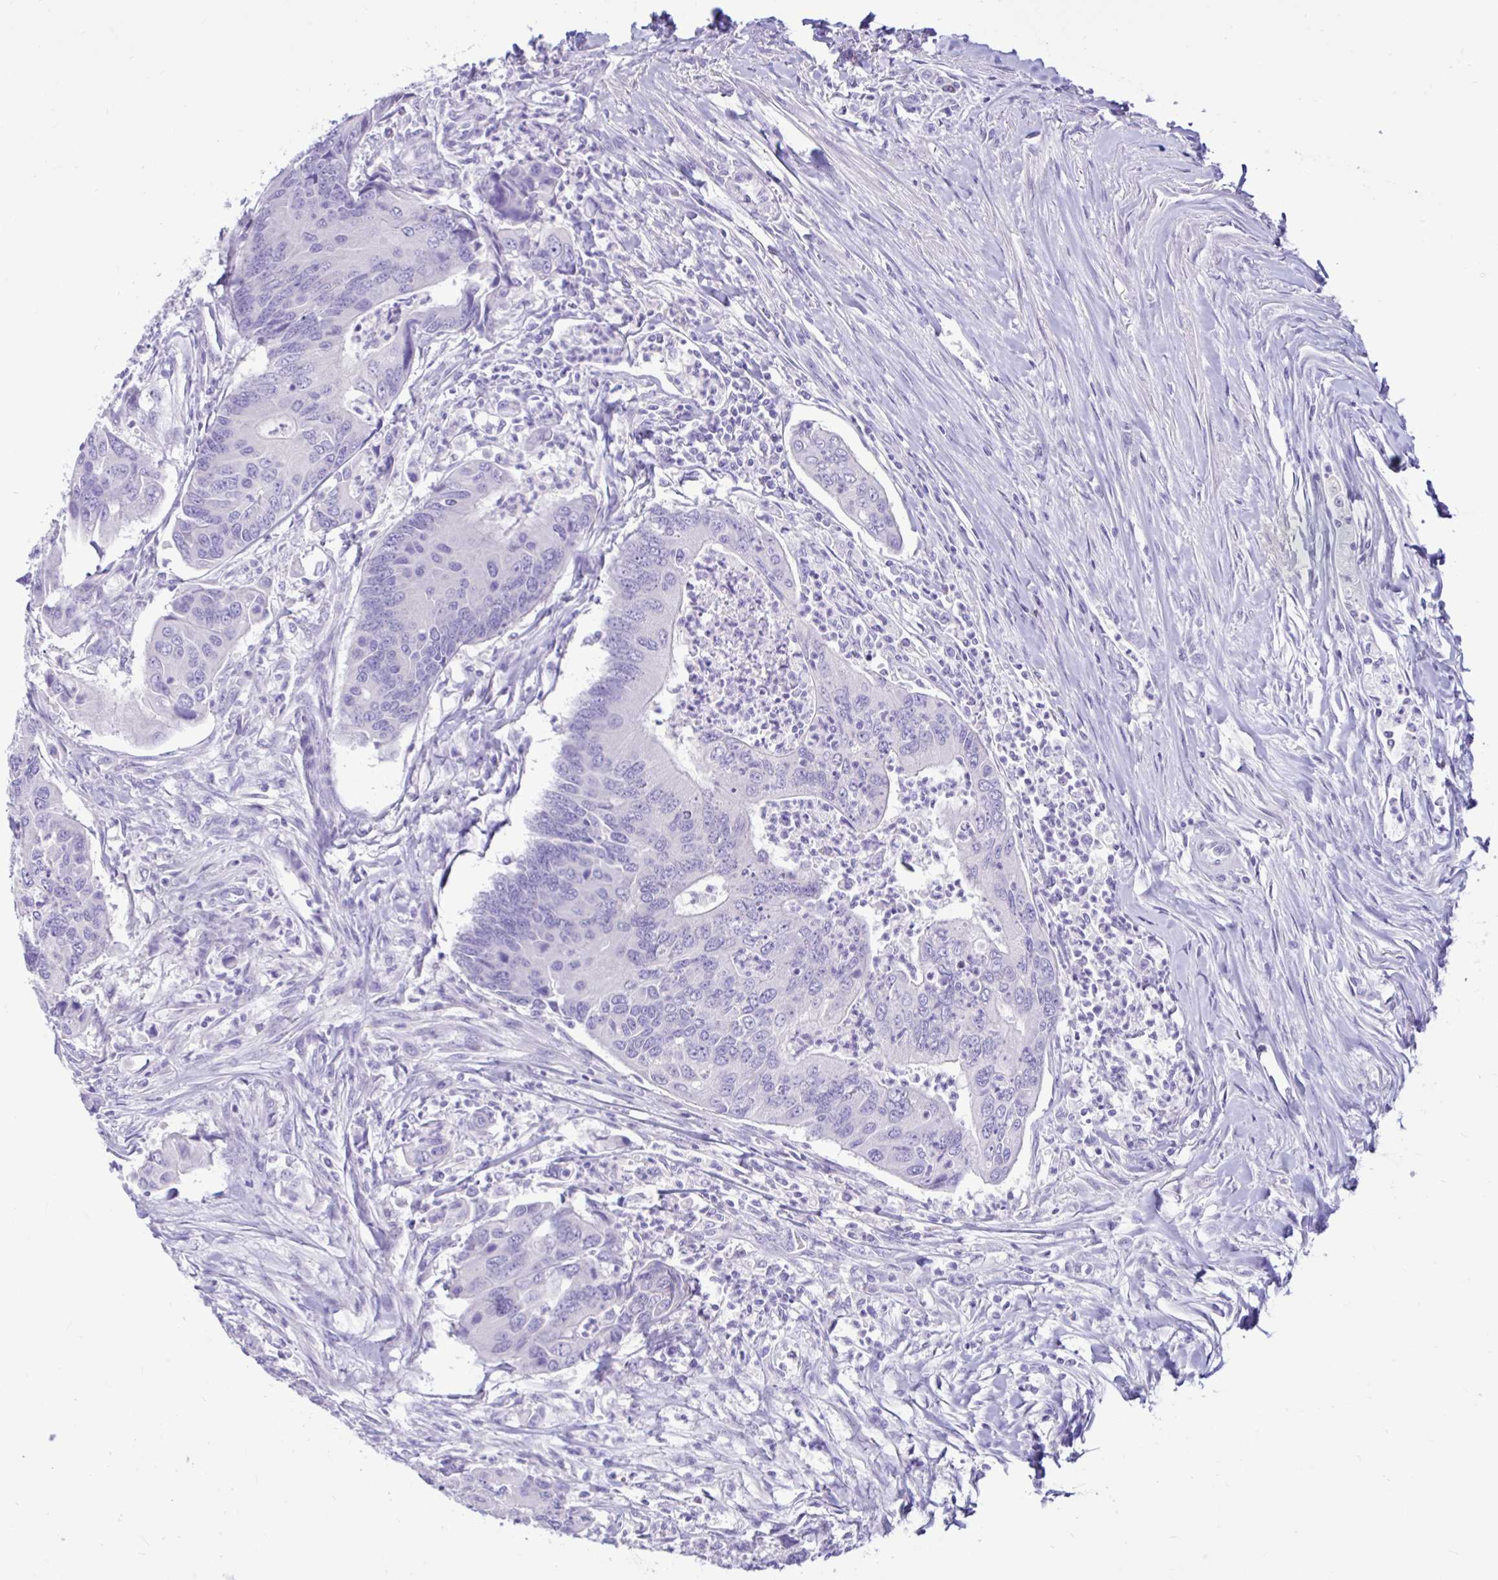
{"staining": {"intensity": "negative", "quantity": "none", "location": "none"}, "tissue": "colorectal cancer", "cell_type": "Tumor cells", "image_type": "cancer", "snomed": [{"axis": "morphology", "description": "Adenocarcinoma, NOS"}, {"axis": "topography", "description": "Colon"}], "caption": "Colorectal adenocarcinoma stained for a protein using immunohistochemistry demonstrates no positivity tumor cells.", "gene": "CYP19A1", "patient": {"sex": "female", "age": 67}}